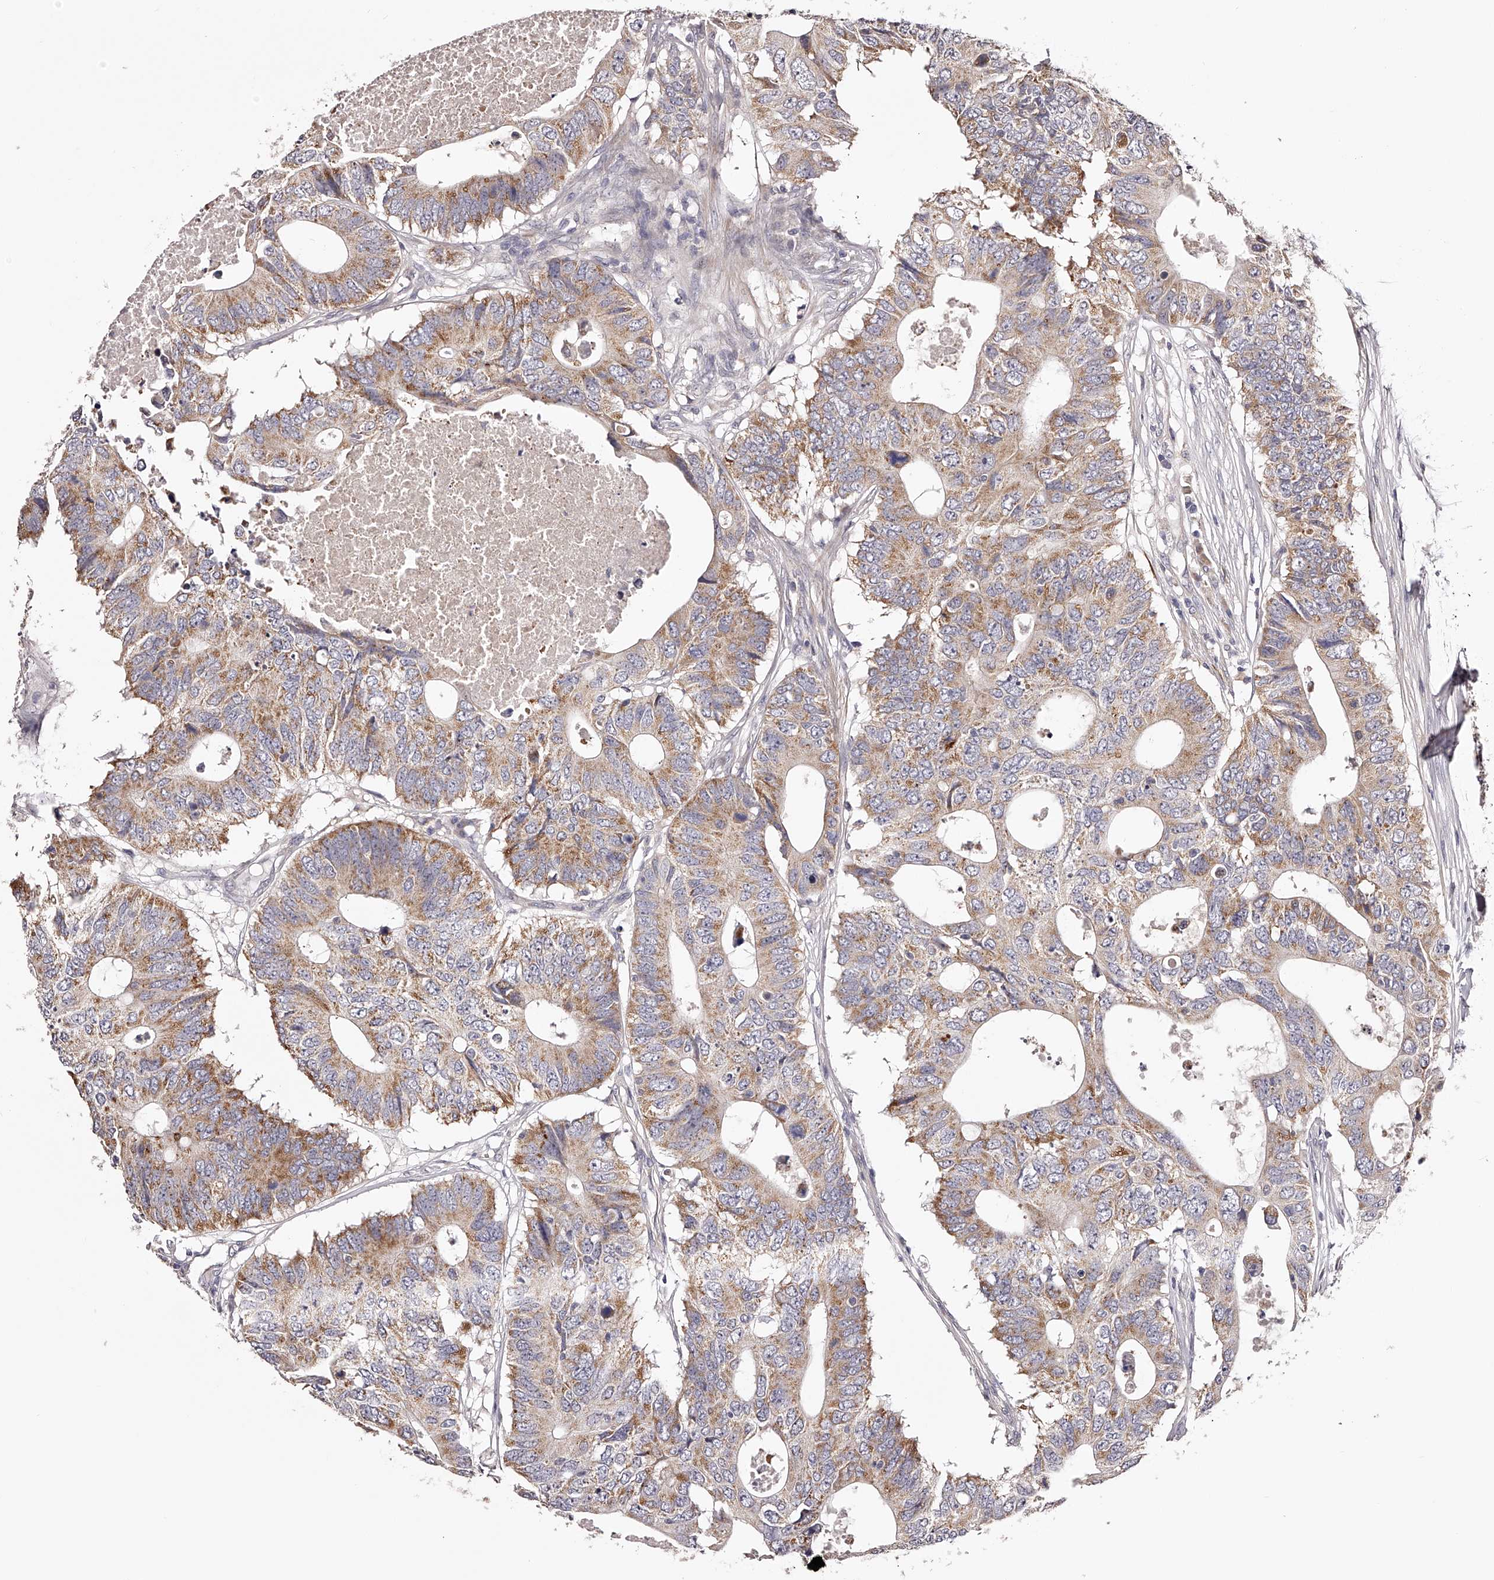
{"staining": {"intensity": "moderate", "quantity": ">75%", "location": "cytoplasmic/membranous"}, "tissue": "colorectal cancer", "cell_type": "Tumor cells", "image_type": "cancer", "snomed": [{"axis": "morphology", "description": "Adenocarcinoma, NOS"}, {"axis": "topography", "description": "Colon"}], "caption": "An immunohistochemistry (IHC) image of neoplastic tissue is shown. Protein staining in brown labels moderate cytoplasmic/membranous positivity in colorectal cancer (adenocarcinoma) within tumor cells.", "gene": "ODF2L", "patient": {"sex": "male", "age": 71}}